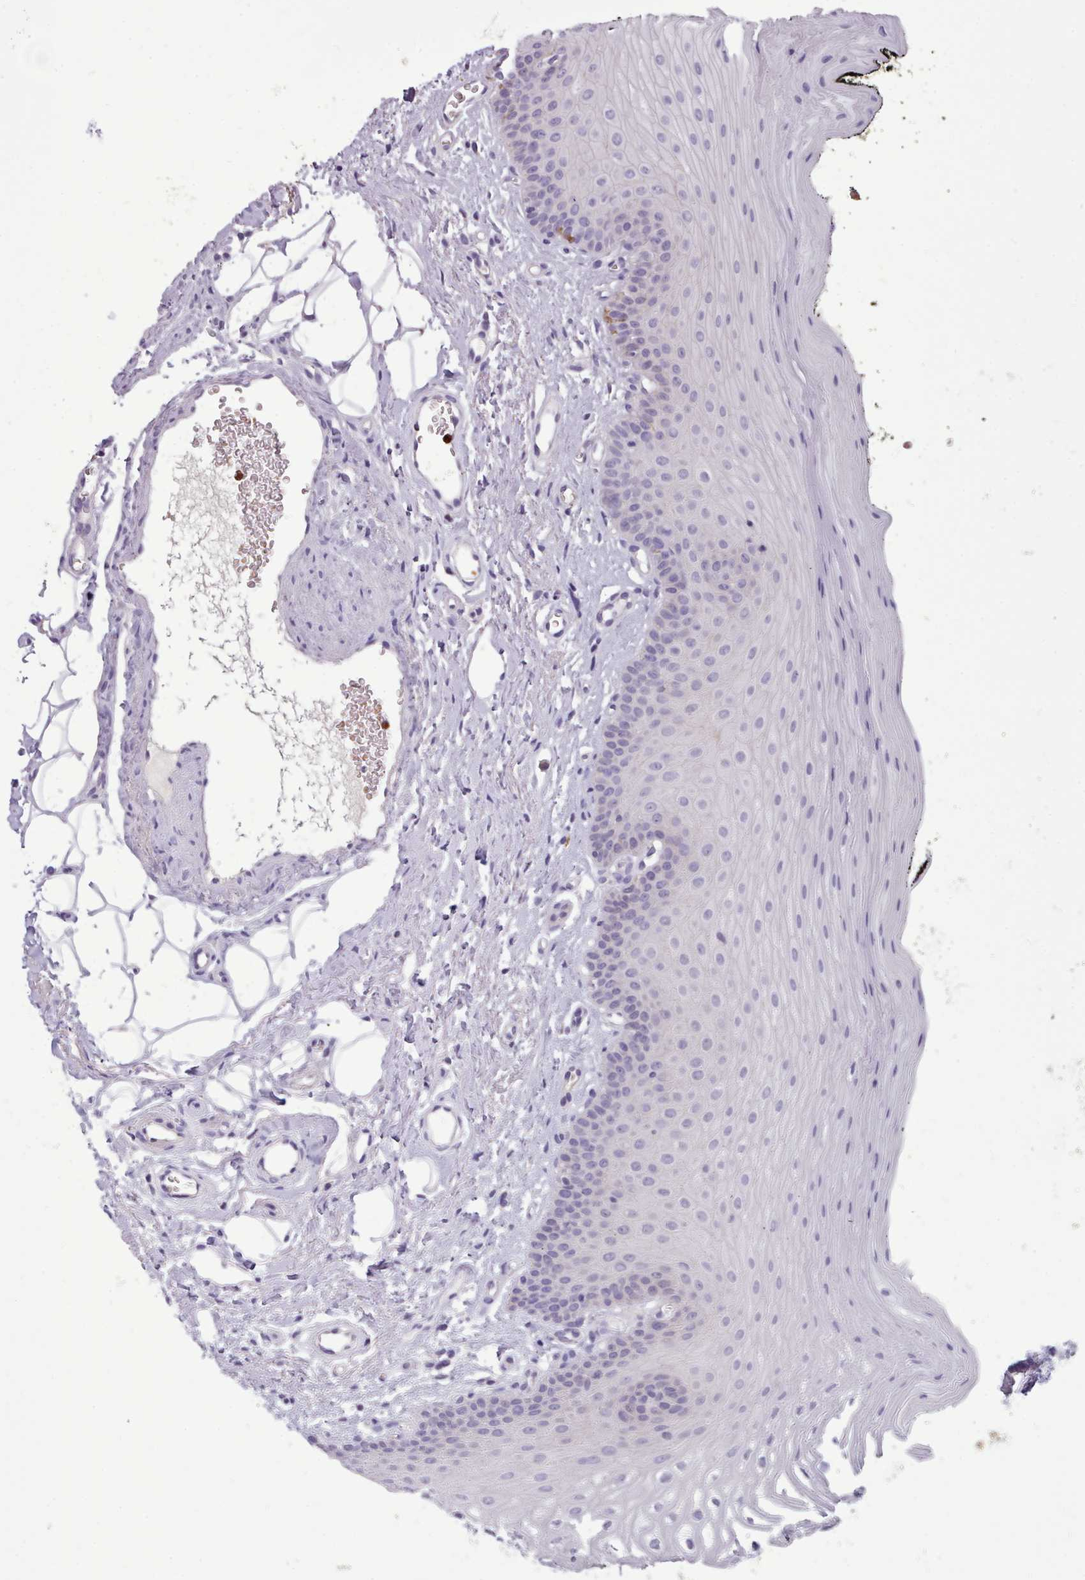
{"staining": {"intensity": "negative", "quantity": "none", "location": "none"}, "tissue": "oral mucosa", "cell_type": "Squamous epithelial cells", "image_type": "normal", "snomed": [{"axis": "morphology", "description": "No evidence of malignacy"}, {"axis": "topography", "description": "Oral tissue"}, {"axis": "topography", "description": "Head-Neck"}], "caption": "This is a micrograph of immunohistochemistry (IHC) staining of benign oral mucosa, which shows no positivity in squamous epithelial cells.", "gene": "KCTD16", "patient": {"sex": "male", "age": 68}}